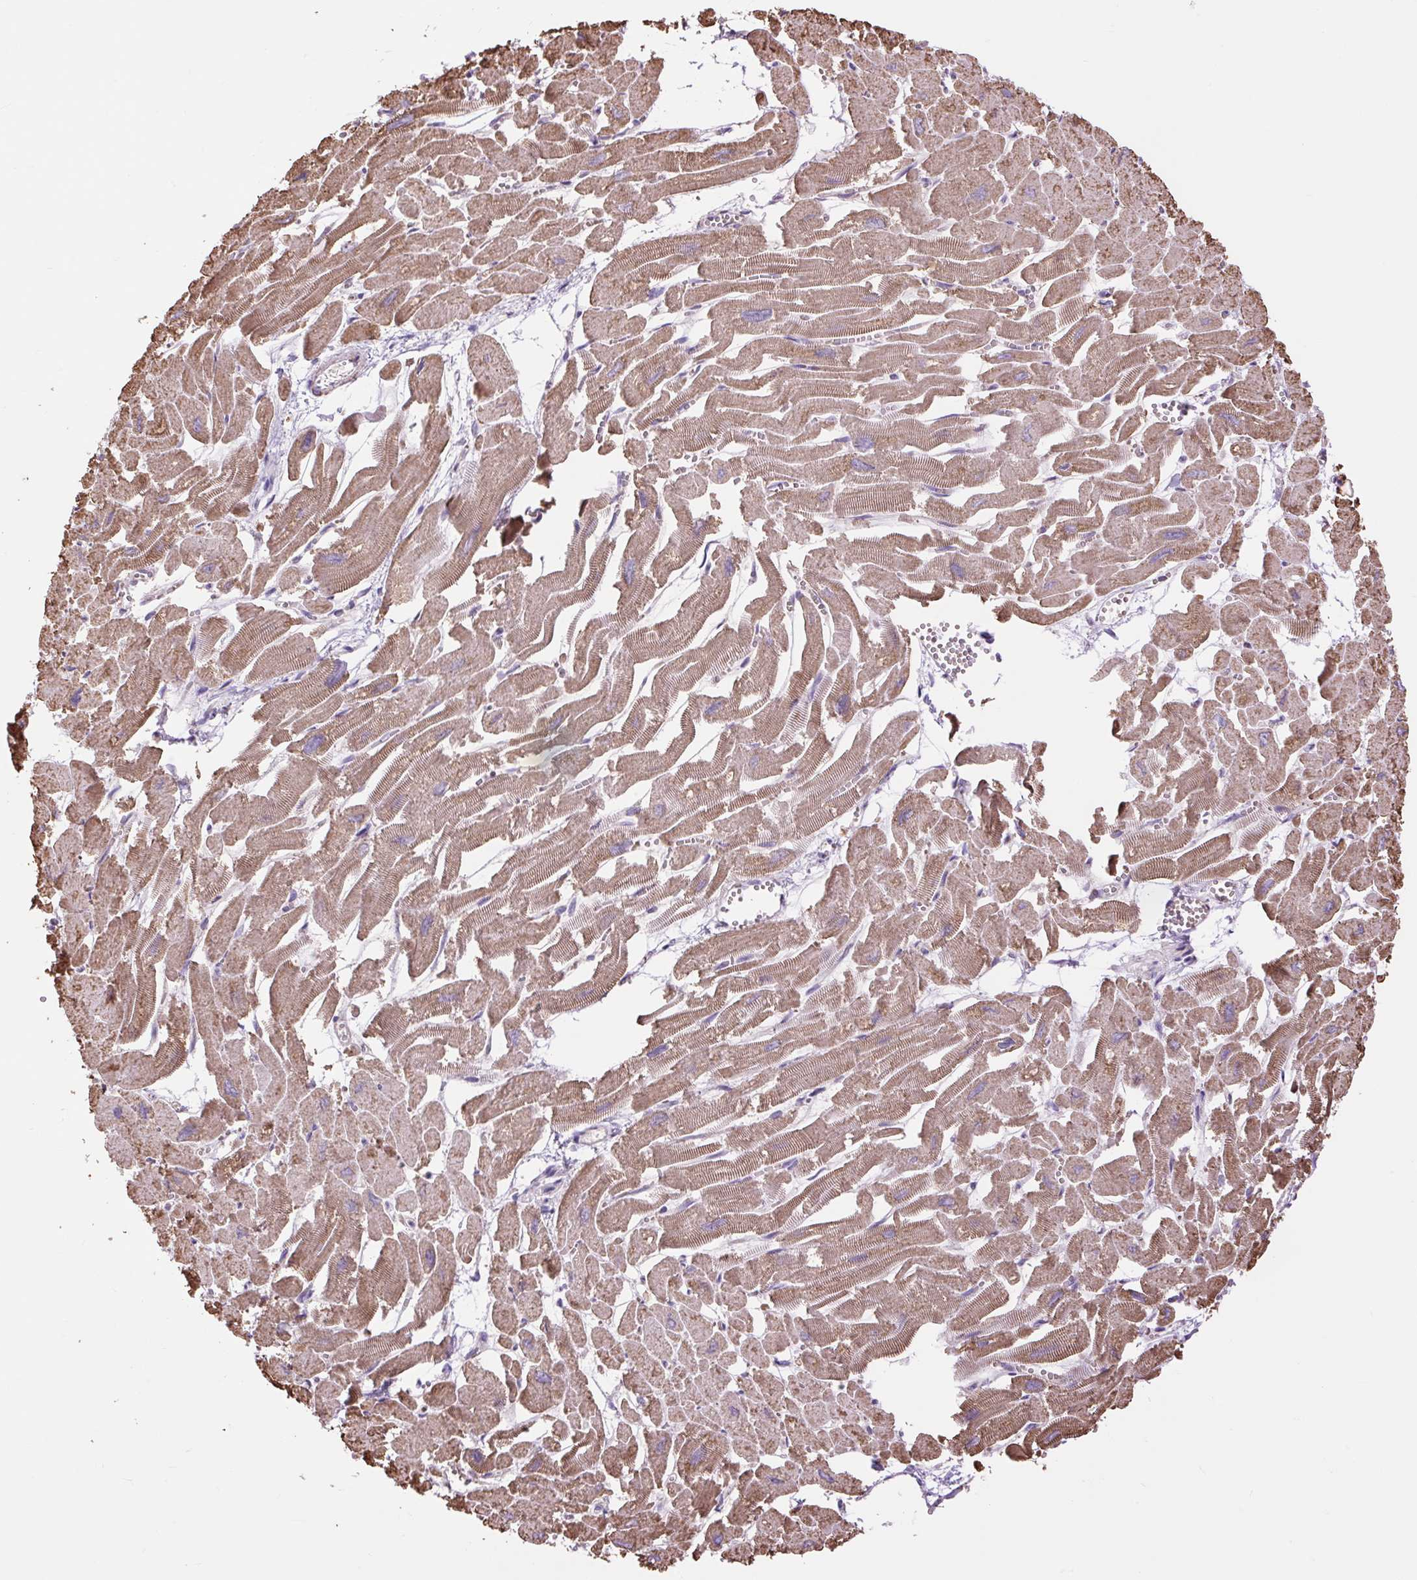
{"staining": {"intensity": "moderate", "quantity": ">75%", "location": "cytoplasmic/membranous"}, "tissue": "heart muscle", "cell_type": "Cardiomyocytes", "image_type": "normal", "snomed": [{"axis": "morphology", "description": "Normal tissue, NOS"}, {"axis": "topography", "description": "Heart"}], "caption": "IHC (DAB (3,3'-diaminobenzidine)) staining of normal heart muscle demonstrates moderate cytoplasmic/membranous protein positivity in about >75% of cardiomyocytes. Using DAB (brown) and hematoxylin (blue) stains, captured at high magnification using brightfield microscopy.", "gene": "PLCG1", "patient": {"sex": "male", "age": 54}}